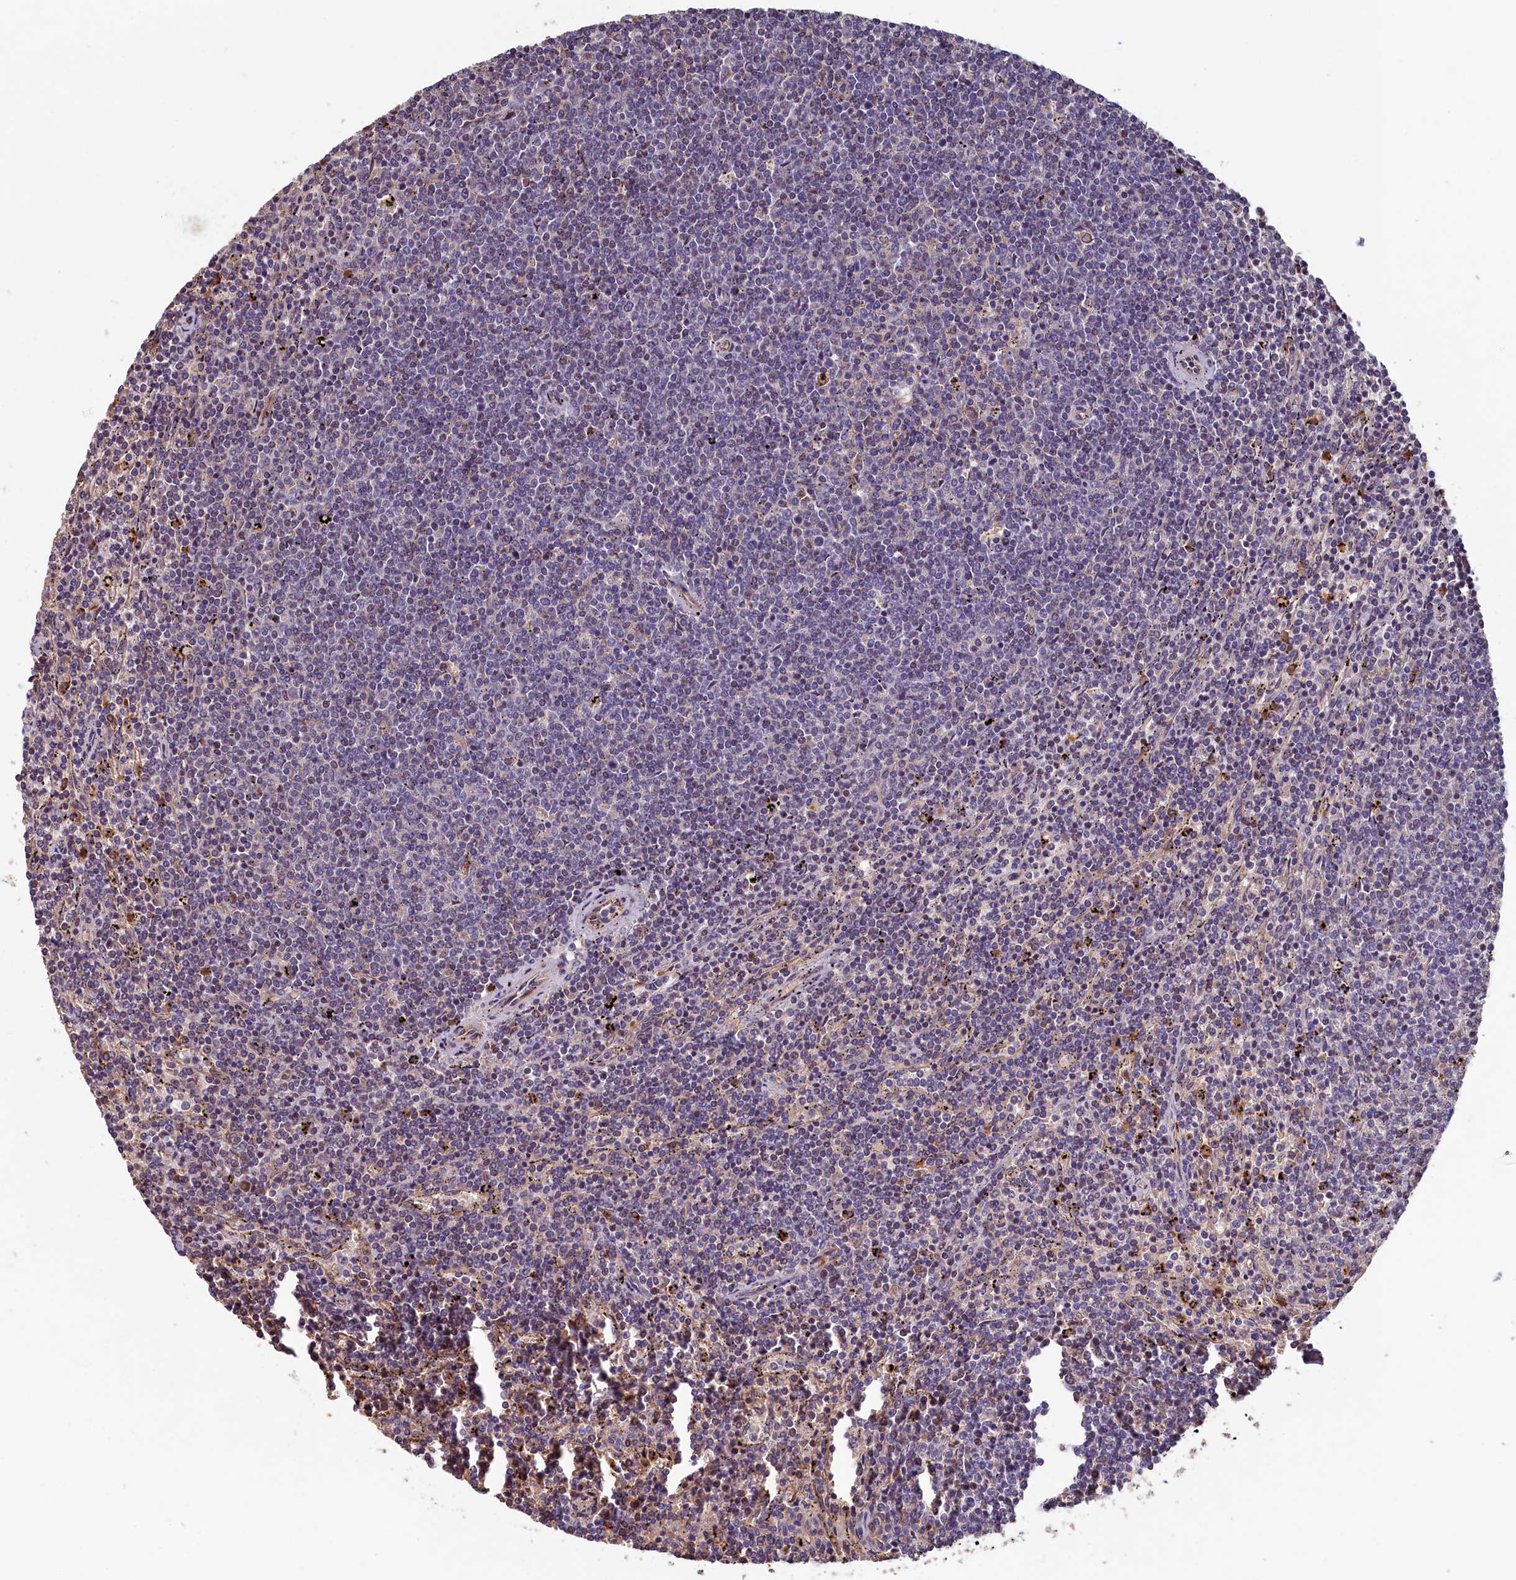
{"staining": {"intensity": "negative", "quantity": "none", "location": "none"}, "tissue": "lymphoma", "cell_type": "Tumor cells", "image_type": "cancer", "snomed": [{"axis": "morphology", "description": "Malignant lymphoma, non-Hodgkin's type, Low grade"}, {"axis": "topography", "description": "Spleen"}], "caption": "This is an IHC micrograph of lymphoma. There is no expression in tumor cells.", "gene": "ACSBG1", "patient": {"sex": "female", "age": 50}}